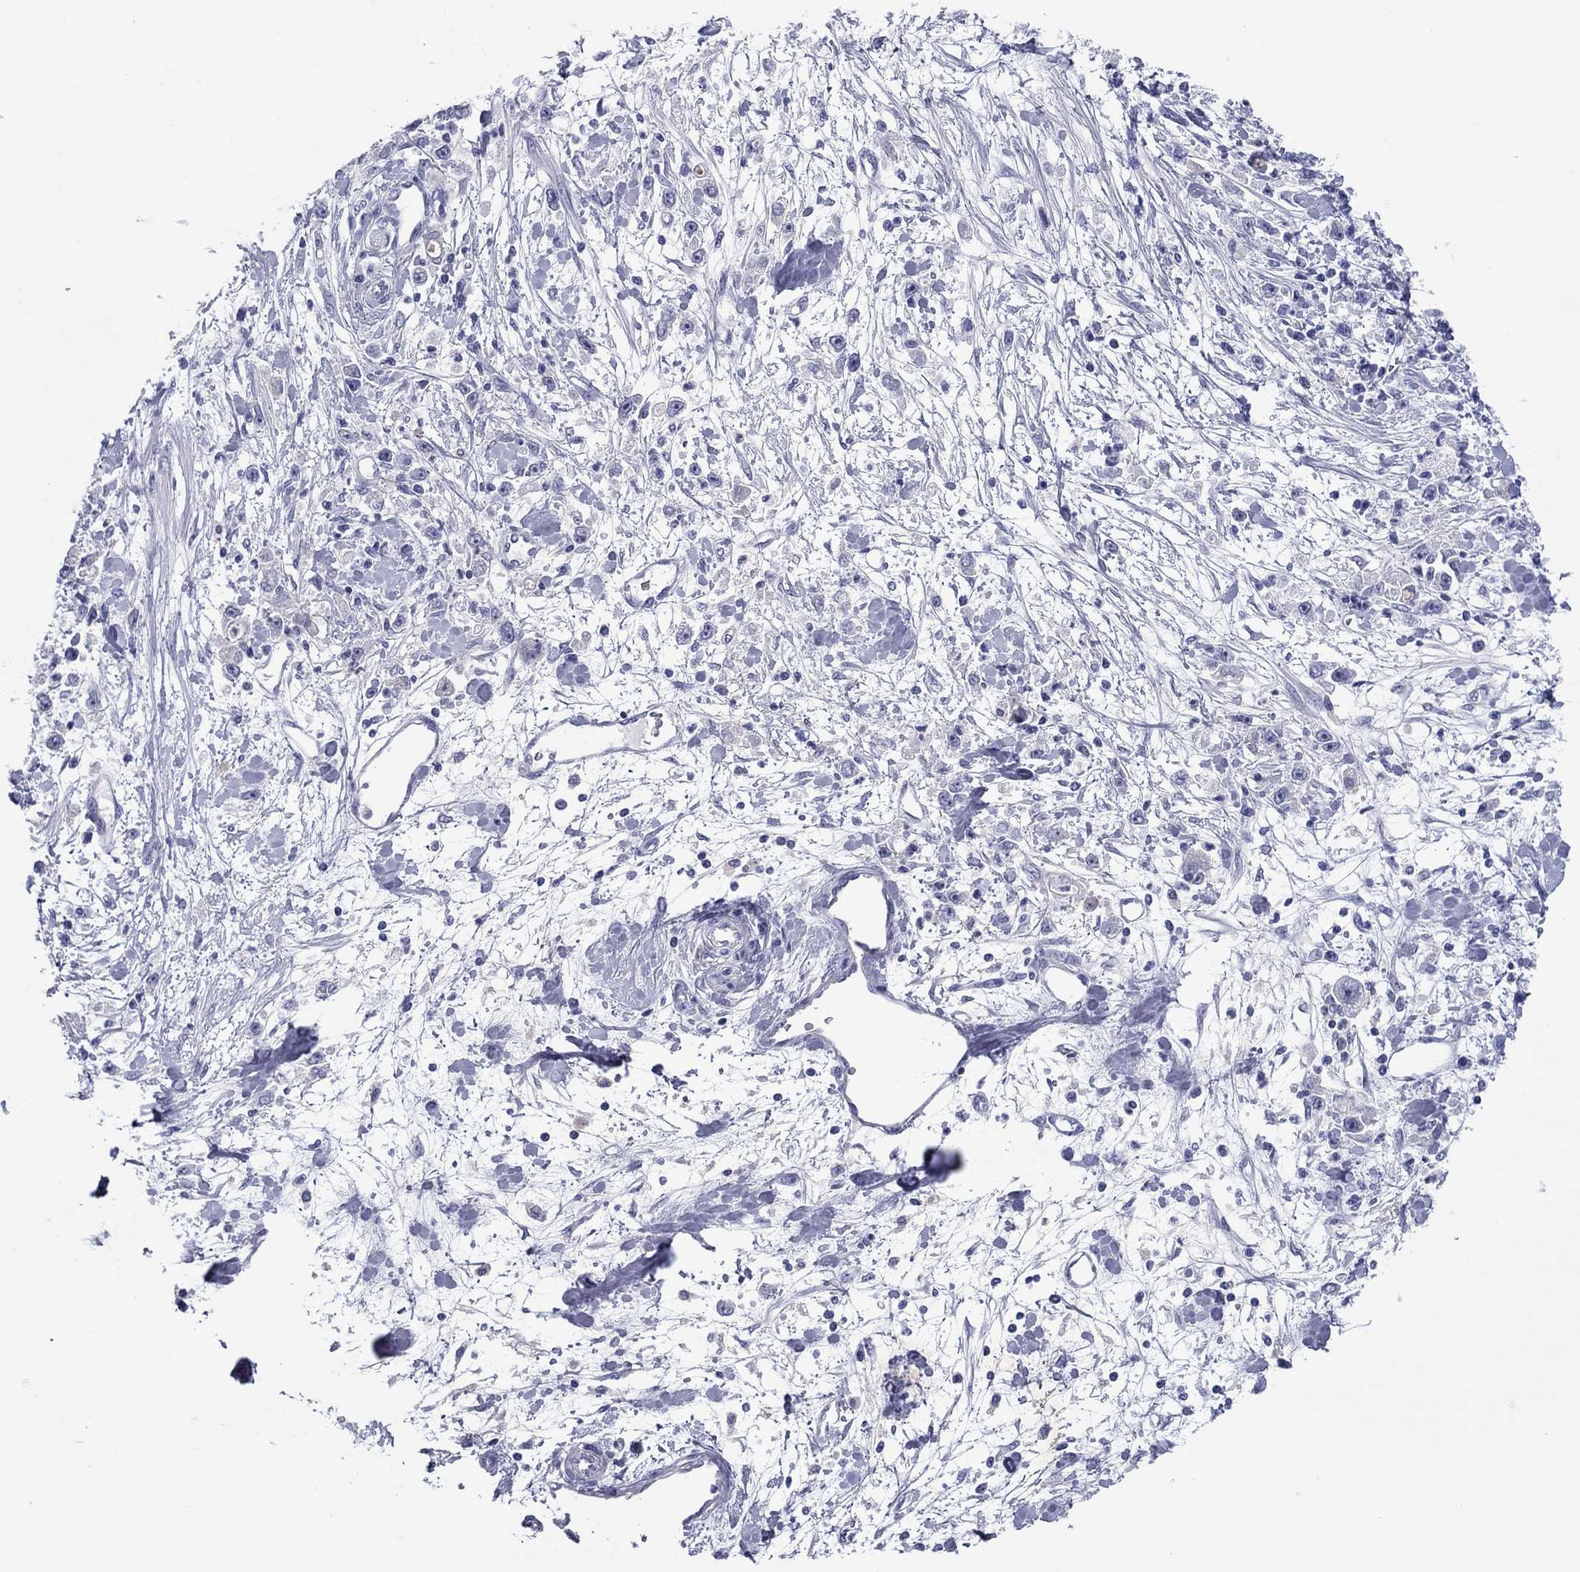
{"staining": {"intensity": "negative", "quantity": "none", "location": "none"}, "tissue": "stomach cancer", "cell_type": "Tumor cells", "image_type": "cancer", "snomed": [{"axis": "morphology", "description": "Adenocarcinoma, NOS"}, {"axis": "topography", "description": "Stomach"}], "caption": "The micrograph reveals no significant expression in tumor cells of stomach adenocarcinoma. (DAB IHC with hematoxylin counter stain).", "gene": "TCFL5", "patient": {"sex": "female", "age": 59}}